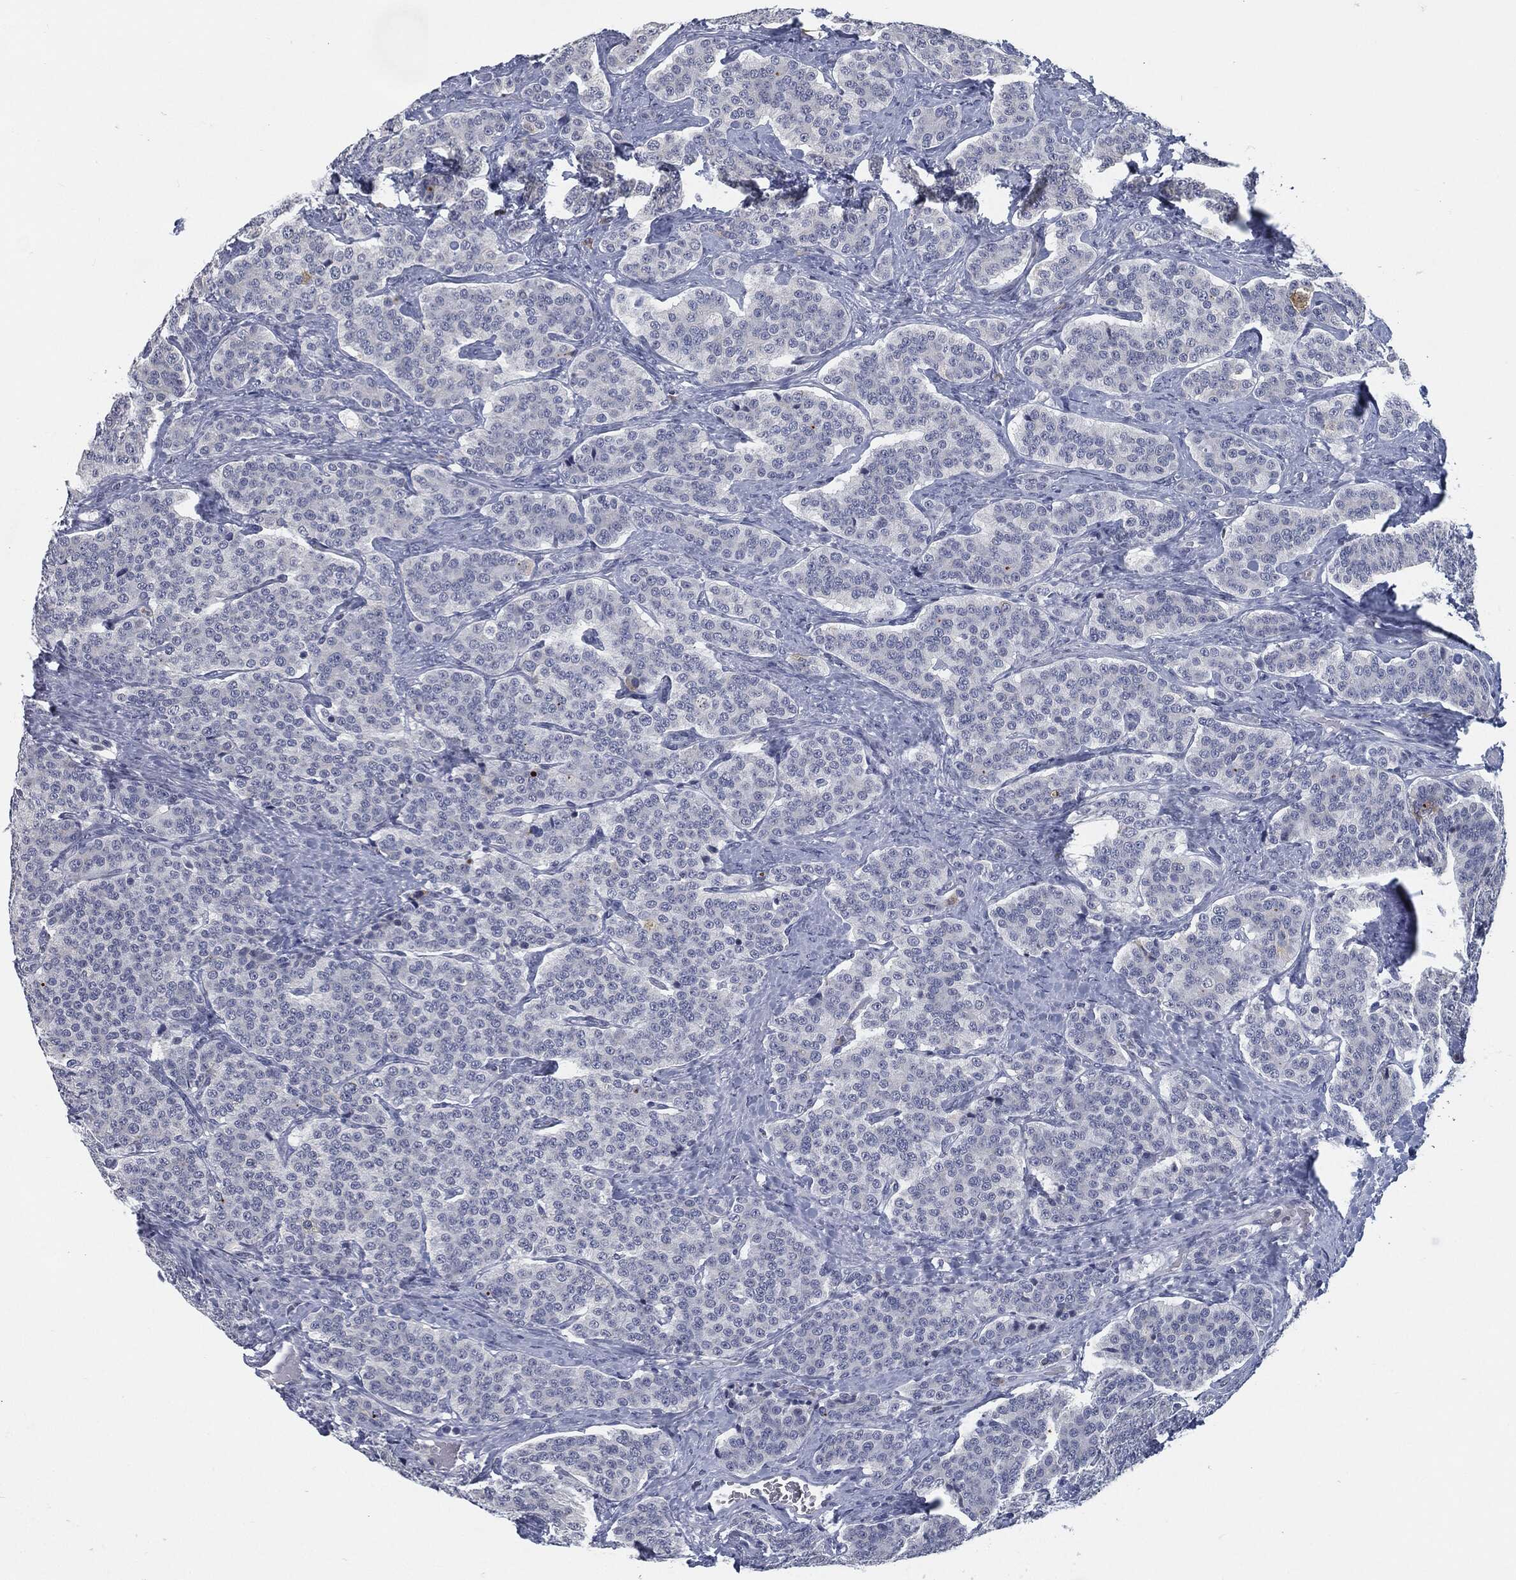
{"staining": {"intensity": "negative", "quantity": "none", "location": "none"}, "tissue": "carcinoid", "cell_type": "Tumor cells", "image_type": "cancer", "snomed": [{"axis": "morphology", "description": "Carcinoid, malignant, NOS"}, {"axis": "topography", "description": "Small intestine"}], "caption": "Photomicrograph shows no significant protein expression in tumor cells of malignant carcinoid.", "gene": "PROM1", "patient": {"sex": "female", "age": 58}}